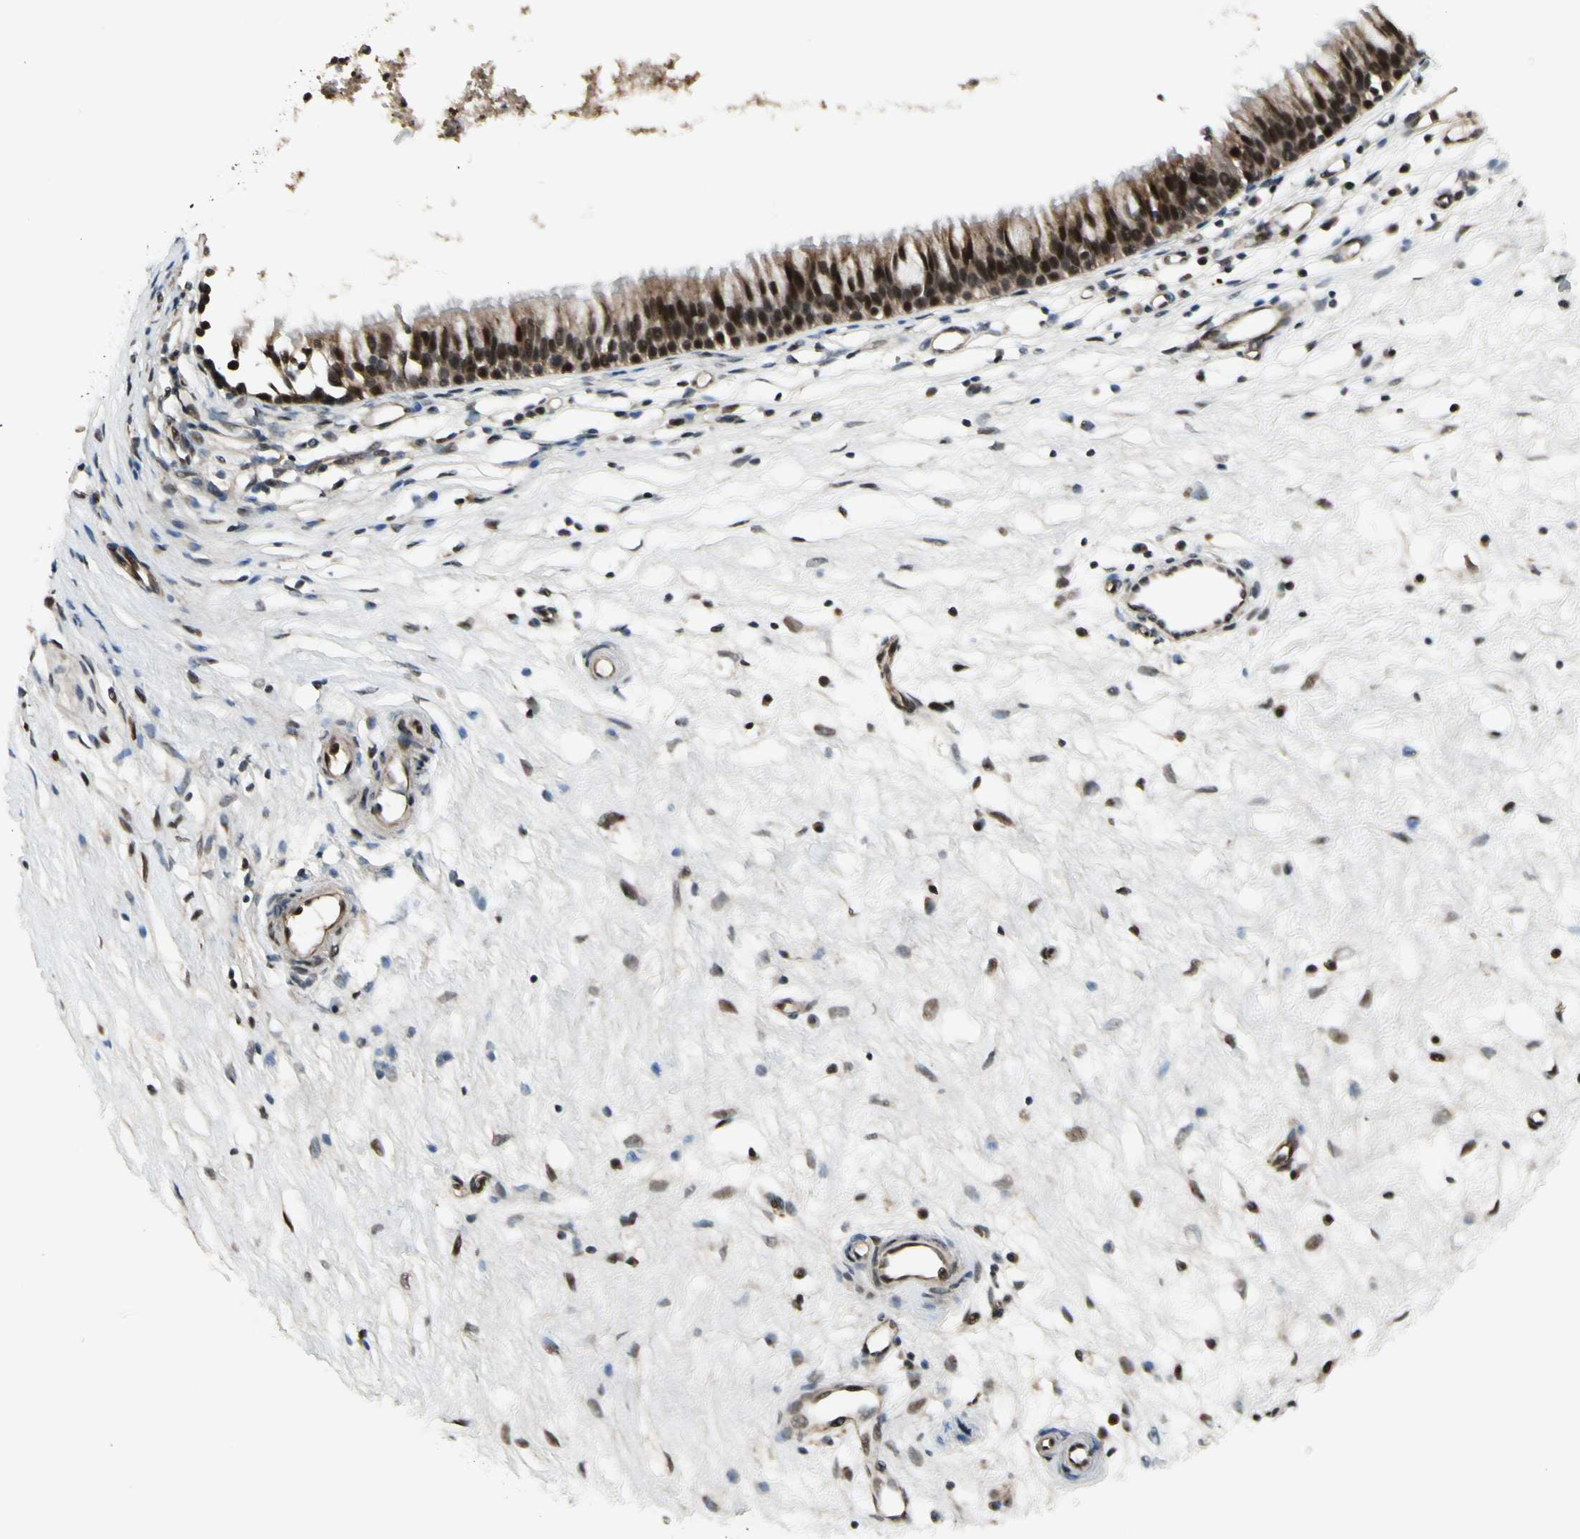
{"staining": {"intensity": "strong", "quantity": ">75%", "location": "cytoplasmic/membranous,nuclear"}, "tissue": "nasopharynx", "cell_type": "Respiratory epithelial cells", "image_type": "normal", "snomed": [{"axis": "morphology", "description": "Normal tissue, NOS"}, {"axis": "topography", "description": "Nasopharynx"}], "caption": "Human nasopharynx stained with a brown dye demonstrates strong cytoplasmic/membranous,nuclear positive expression in approximately >75% of respiratory epithelial cells.", "gene": "CDK11A", "patient": {"sex": "male", "age": 21}}